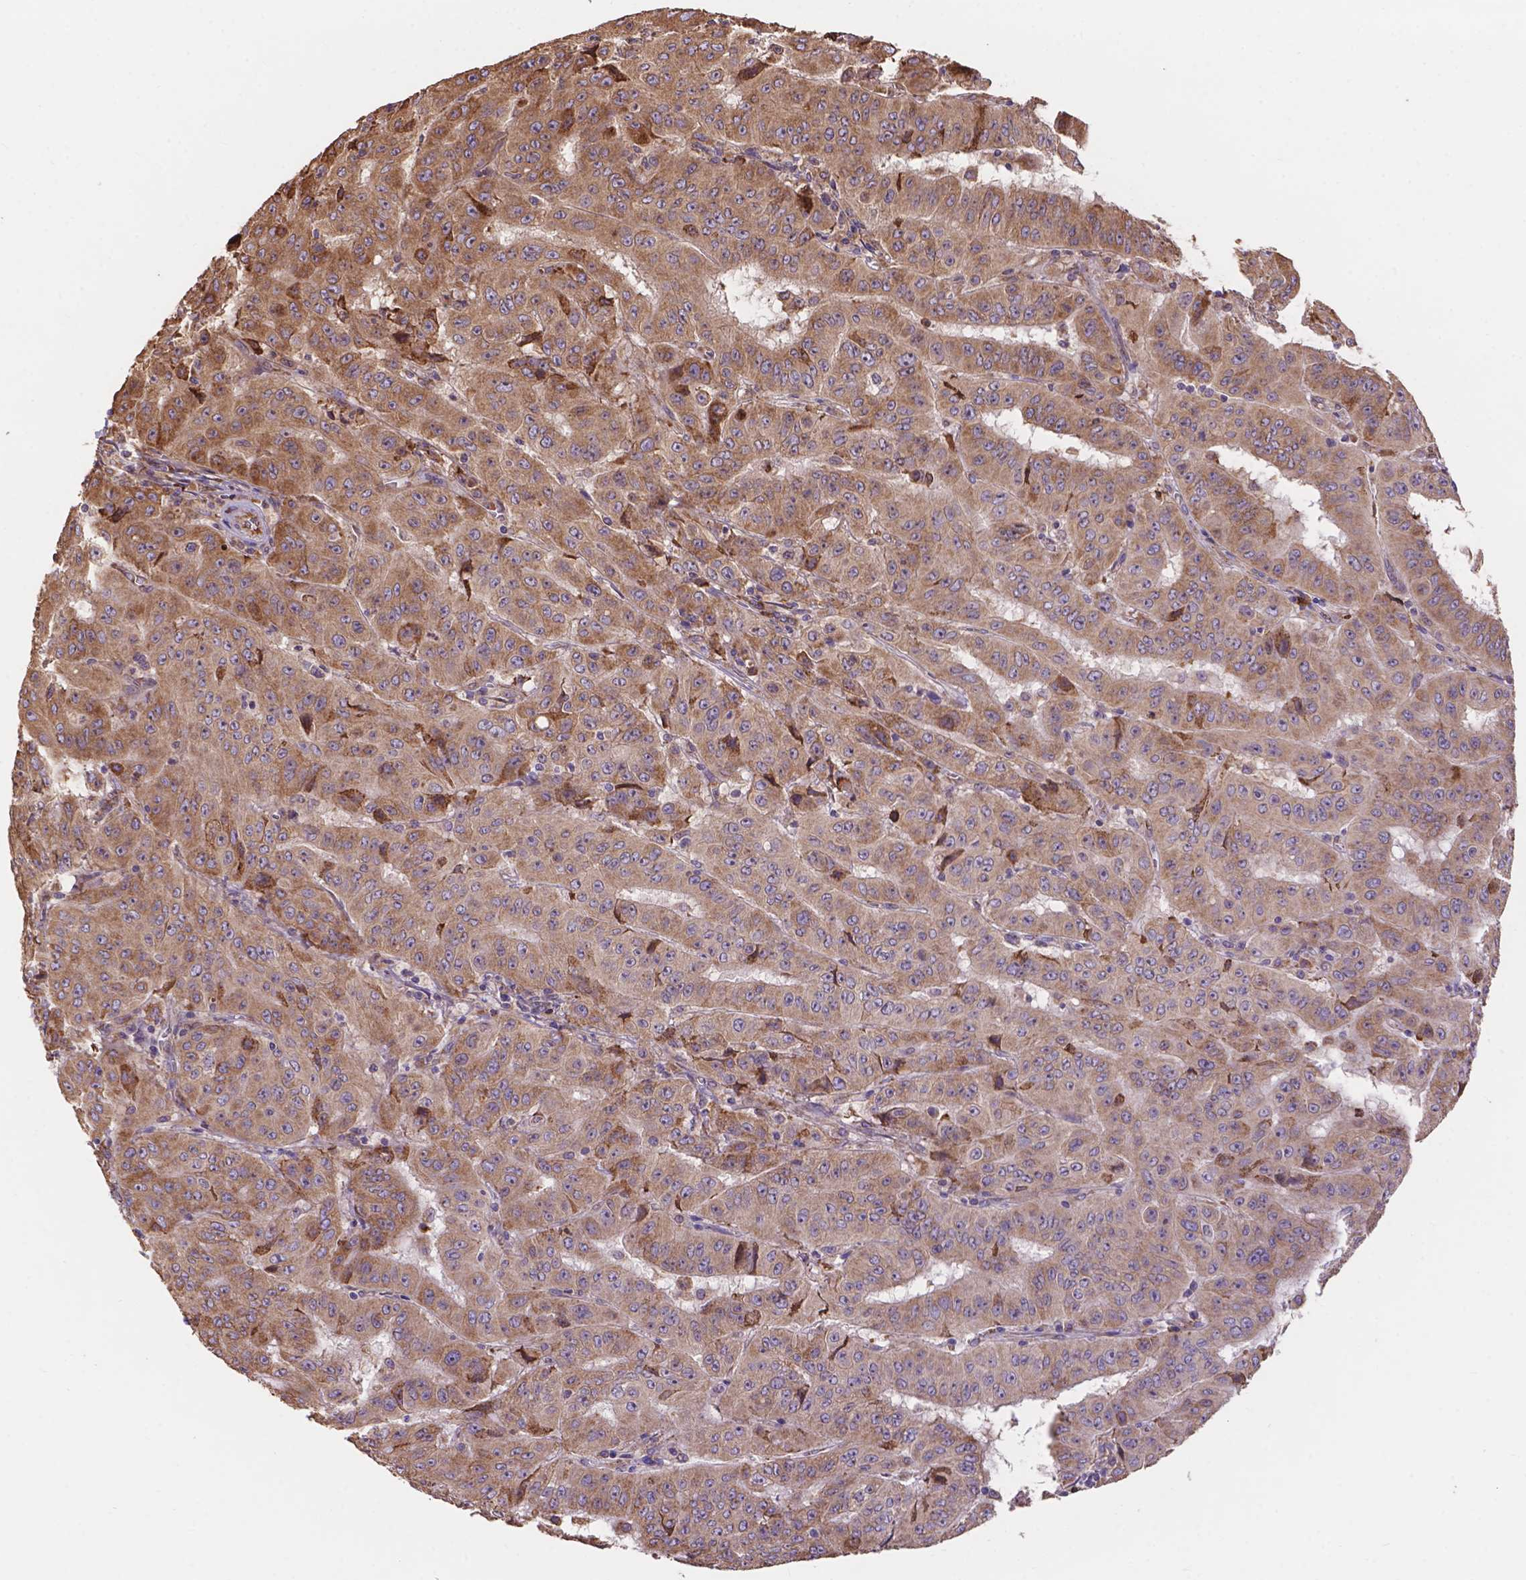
{"staining": {"intensity": "moderate", "quantity": ">75%", "location": "cytoplasmic/membranous"}, "tissue": "pancreatic cancer", "cell_type": "Tumor cells", "image_type": "cancer", "snomed": [{"axis": "morphology", "description": "Adenocarcinoma, NOS"}, {"axis": "topography", "description": "Pancreas"}], "caption": "Human adenocarcinoma (pancreatic) stained with a brown dye shows moderate cytoplasmic/membranous positive positivity in about >75% of tumor cells.", "gene": "IPO11", "patient": {"sex": "male", "age": 63}}